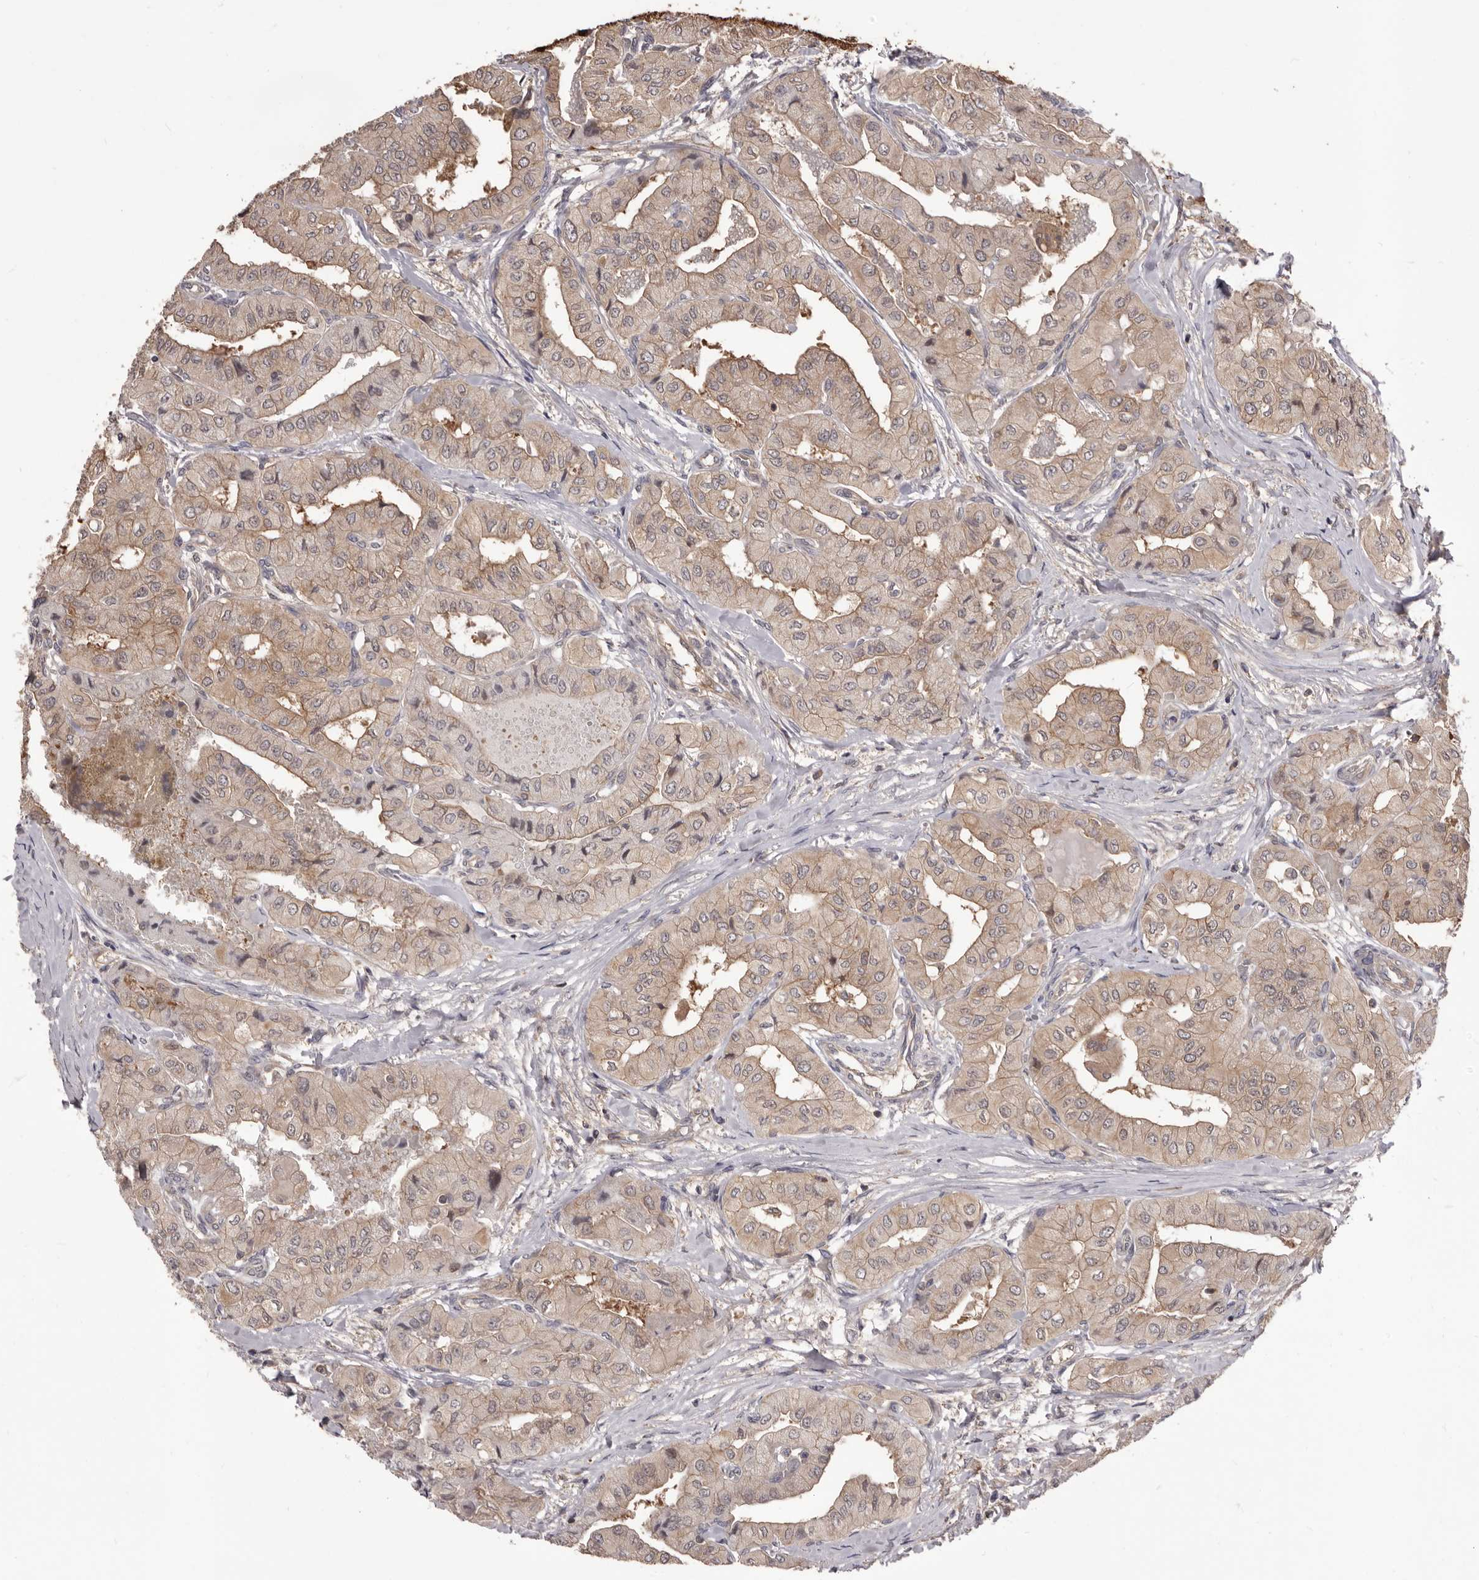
{"staining": {"intensity": "moderate", "quantity": ">75%", "location": "cytoplasmic/membranous"}, "tissue": "thyroid cancer", "cell_type": "Tumor cells", "image_type": "cancer", "snomed": [{"axis": "morphology", "description": "Papillary adenocarcinoma, NOS"}, {"axis": "topography", "description": "Thyroid gland"}], "caption": "Immunohistochemical staining of human thyroid cancer exhibits moderate cytoplasmic/membranous protein positivity in about >75% of tumor cells. (Stains: DAB (3,3'-diaminobenzidine) in brown, nuclei in blue, Microscopy: brightfield microscopy at high magnification).", "gene": "HBS1L", "patient": {"sex": "female", "age": 59}}